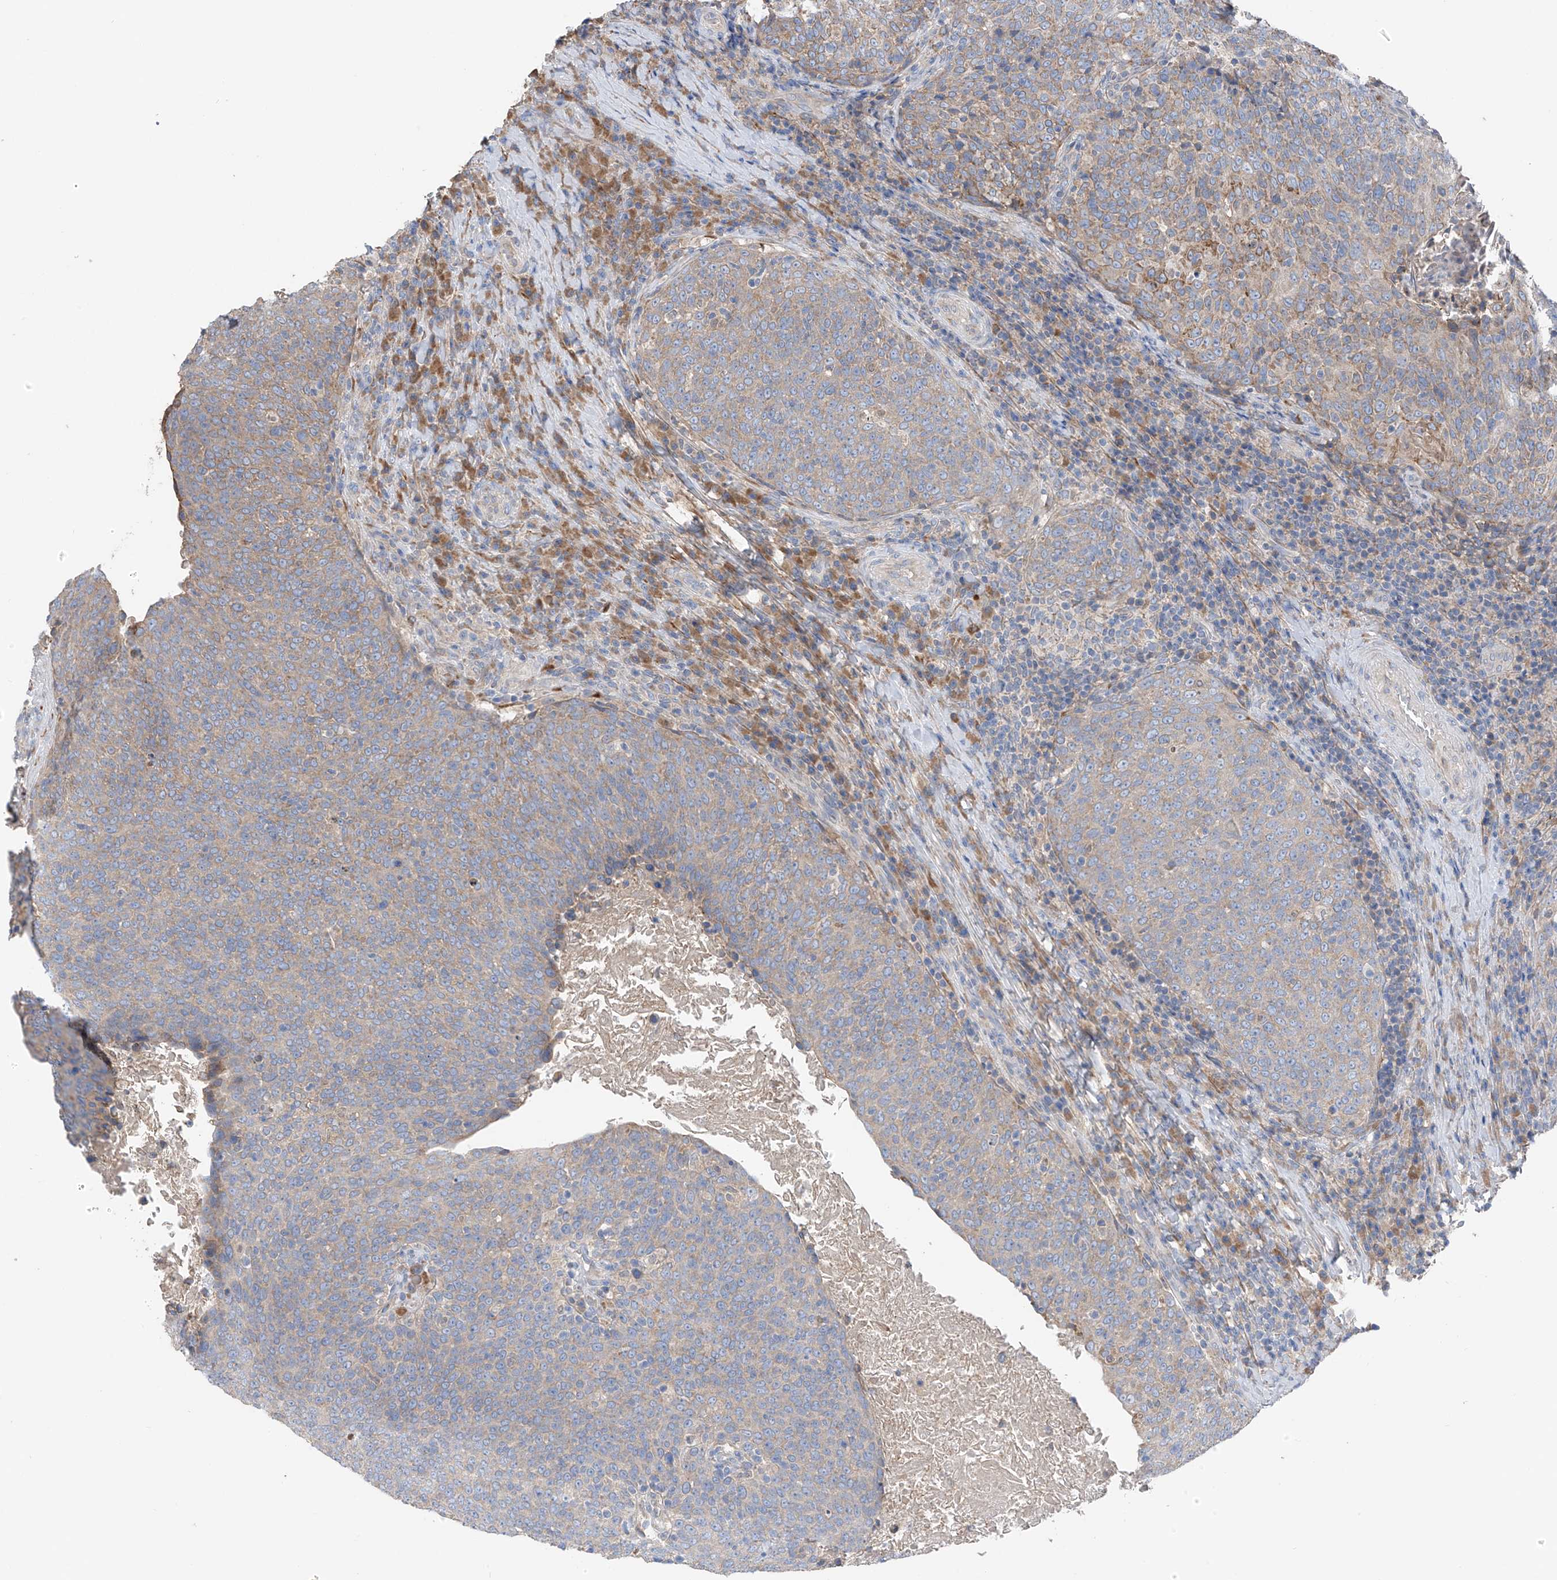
{"staining": {"intensity": "weak", "quantity": "<25%", "location": "cytoplasmic/membranous"}, "tissue": "head and neck cancer", "cell_type": "Tumor cells", "image_type": "cancer", "snomed": [{"axis": "morphology", "description": "Squamous cell carcinoma, NOS"}, {"axis": "morphology", "description": "Squamous cell carcinoma, metastatic, NOS"}, {"axis": "topography", "description": "Lymph node"}, {"axis": "topography", "description": "Head-Neck"}], "caption": "DAB (3,3'-diaminobenzidine) immunohistochemical staining of human head and neck cancer (metastatic squamous cell carcinoma) shows no significant staining in tumor cells. (DAB immunohistochemistry, high magnification).", "gene": "GALNTL6", "patient": {"sex": "male", "age": 62}}